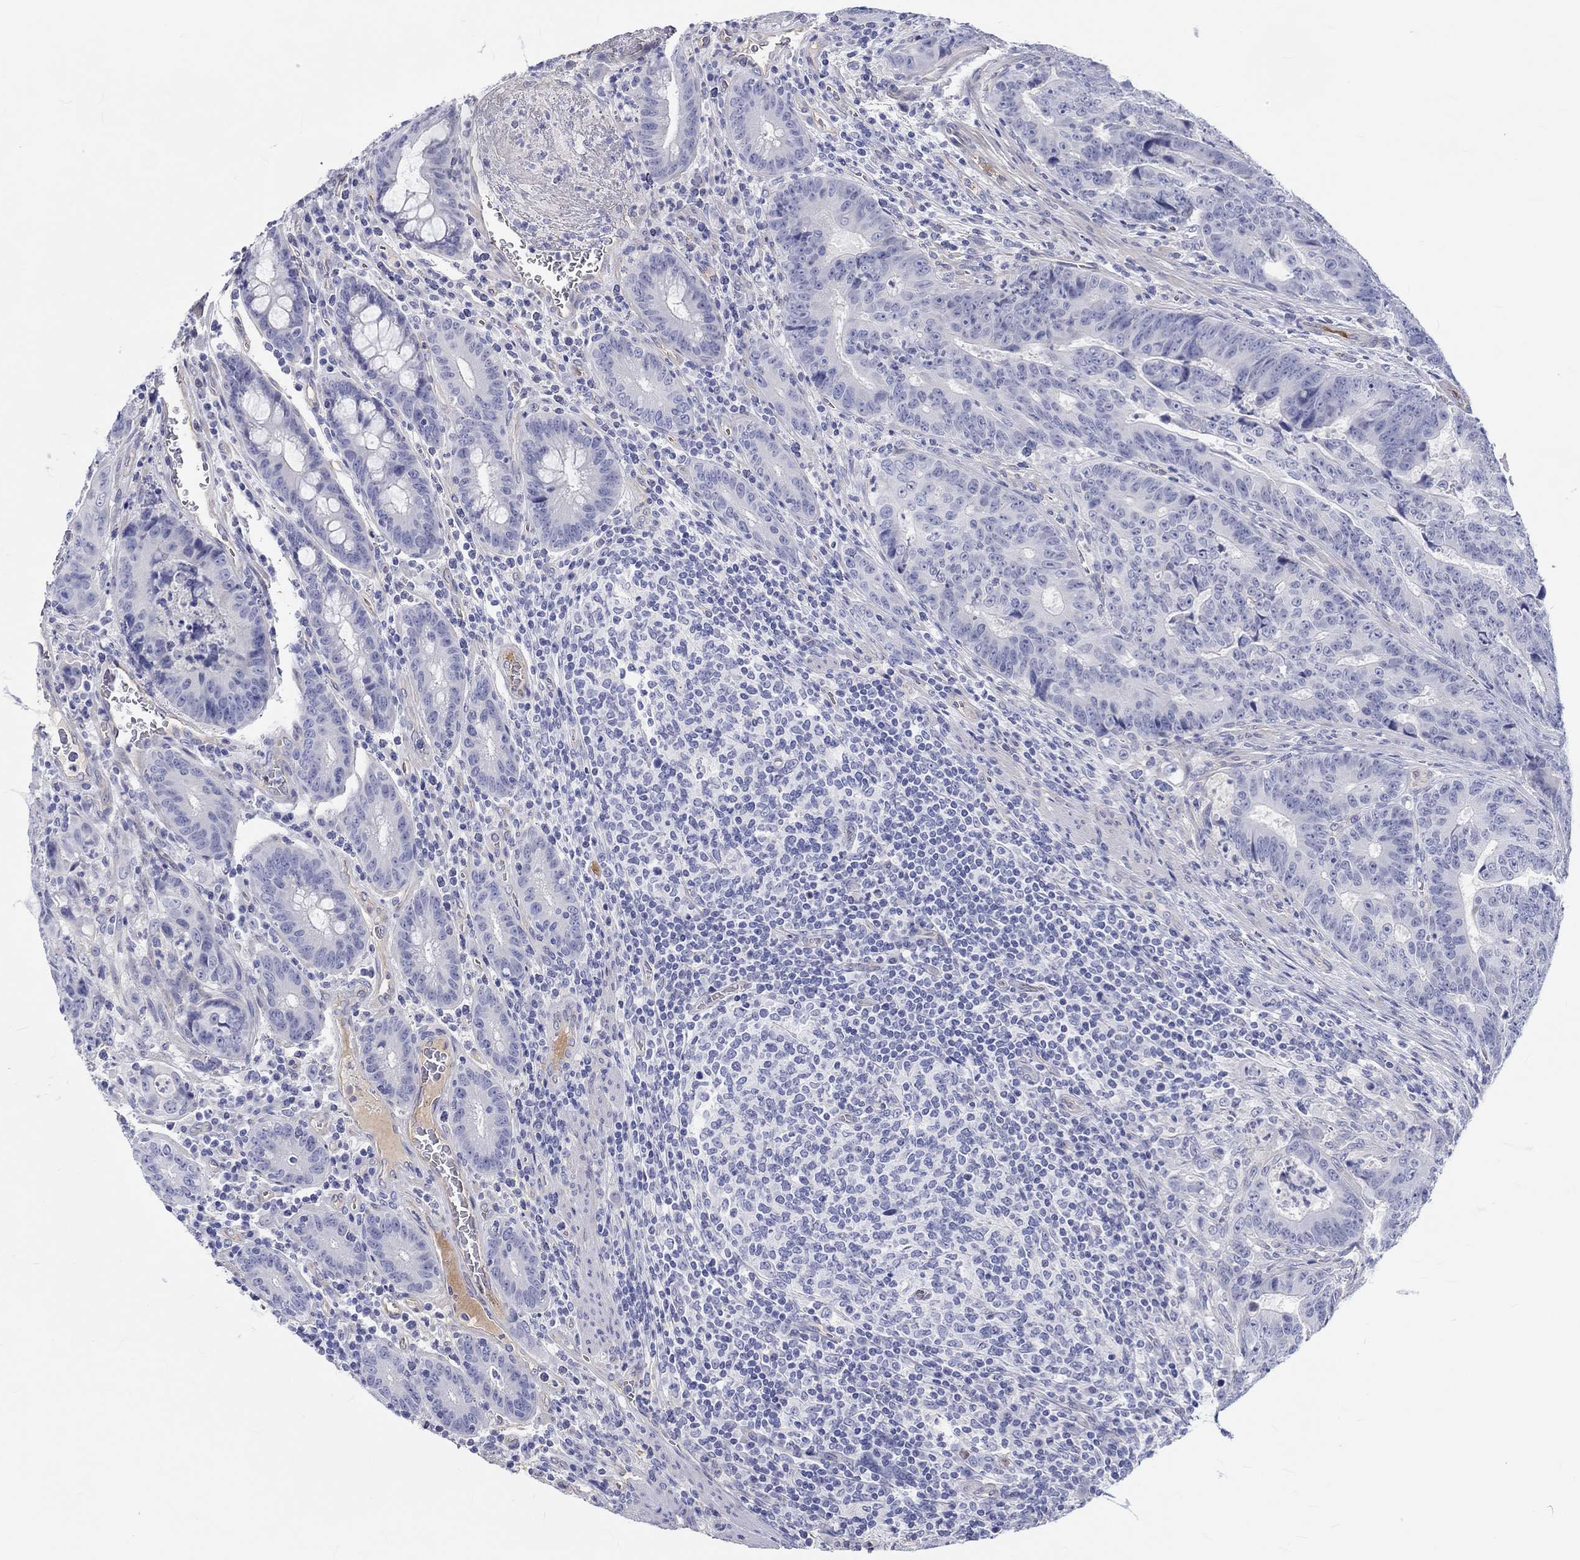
{"staining": {"intensity": "negative", "quantity": "none", "location": "none"}, "tissue": "colorectal cancer", "cell_type": "Tumor cells", "image_type": "cancer", "snomed": [{"axis": "morphology", "description": "Adenocarcinoma, NOS"}, {"axis": "topography", "description": "Colon"}], "caption": "Tumor cells show no significant positivity in colorectal adenocarcinoma.", "gene": "CDY2B", "patient": {"sex": "female", "age": 48}}